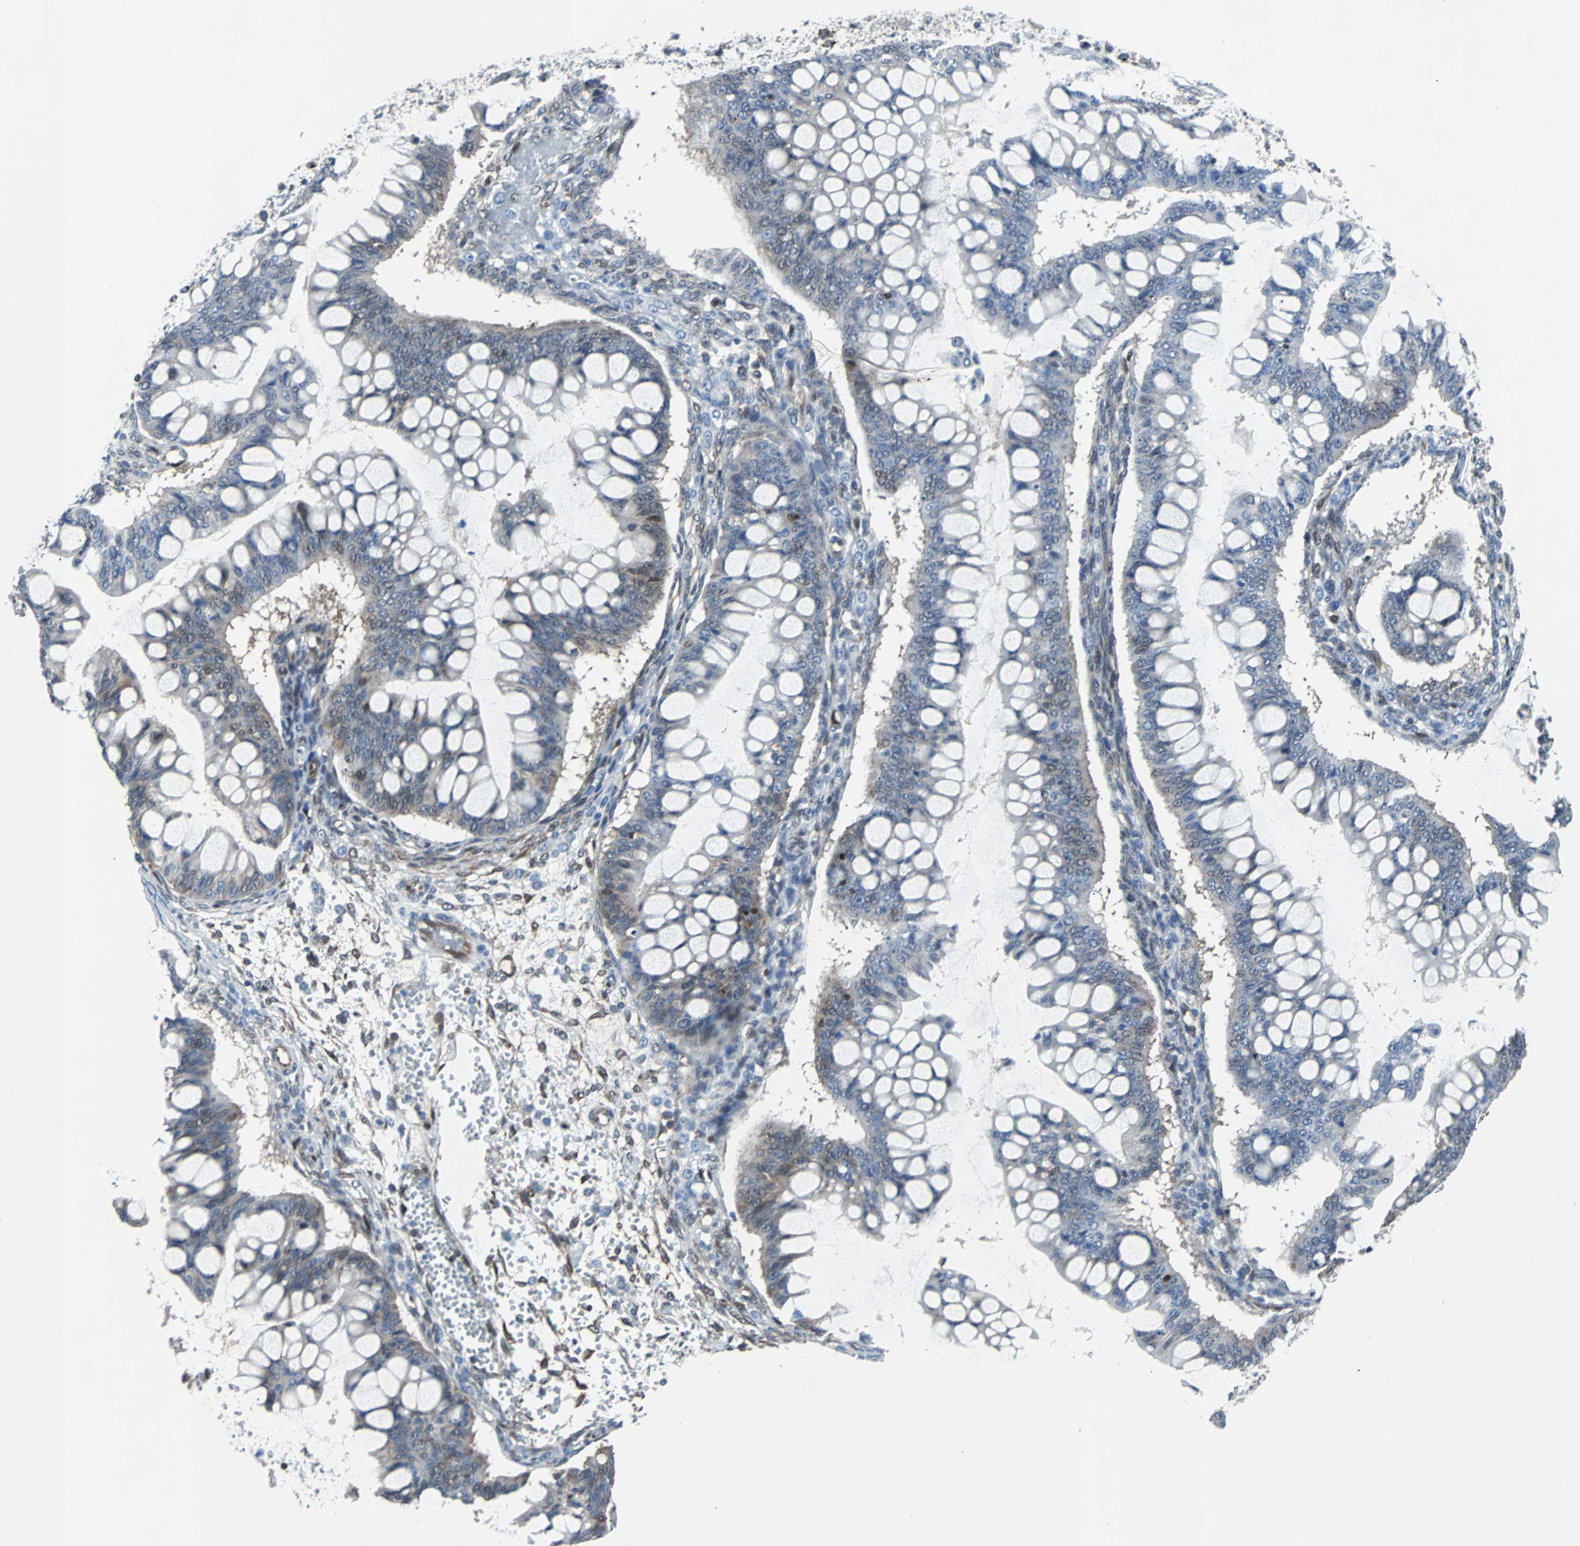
{"staining": {"intensity": "weak", "quantity": "<25%", "location": "cytoplasmic/membranous,nuclear"}, "tissue": "ovarian cancer", "cell_type": "Tumor cells", "image_type": "cancer", "snomed": [{"axis": "morphology", "description": "Cystadenocarcinoma, mucinous, NOS"}, {"axis": "topography", "description": "Ovary"}], "caption": "IHC photomicrograph of human ovarian cancer (mucinous cystadenocarcinoma) stained for a protein (brown), which displays no positivity in tumor cells. Nuclei are stained in blue.", "gene": "MAP2K6", "patient": {"sex": "female", "age": 73}}